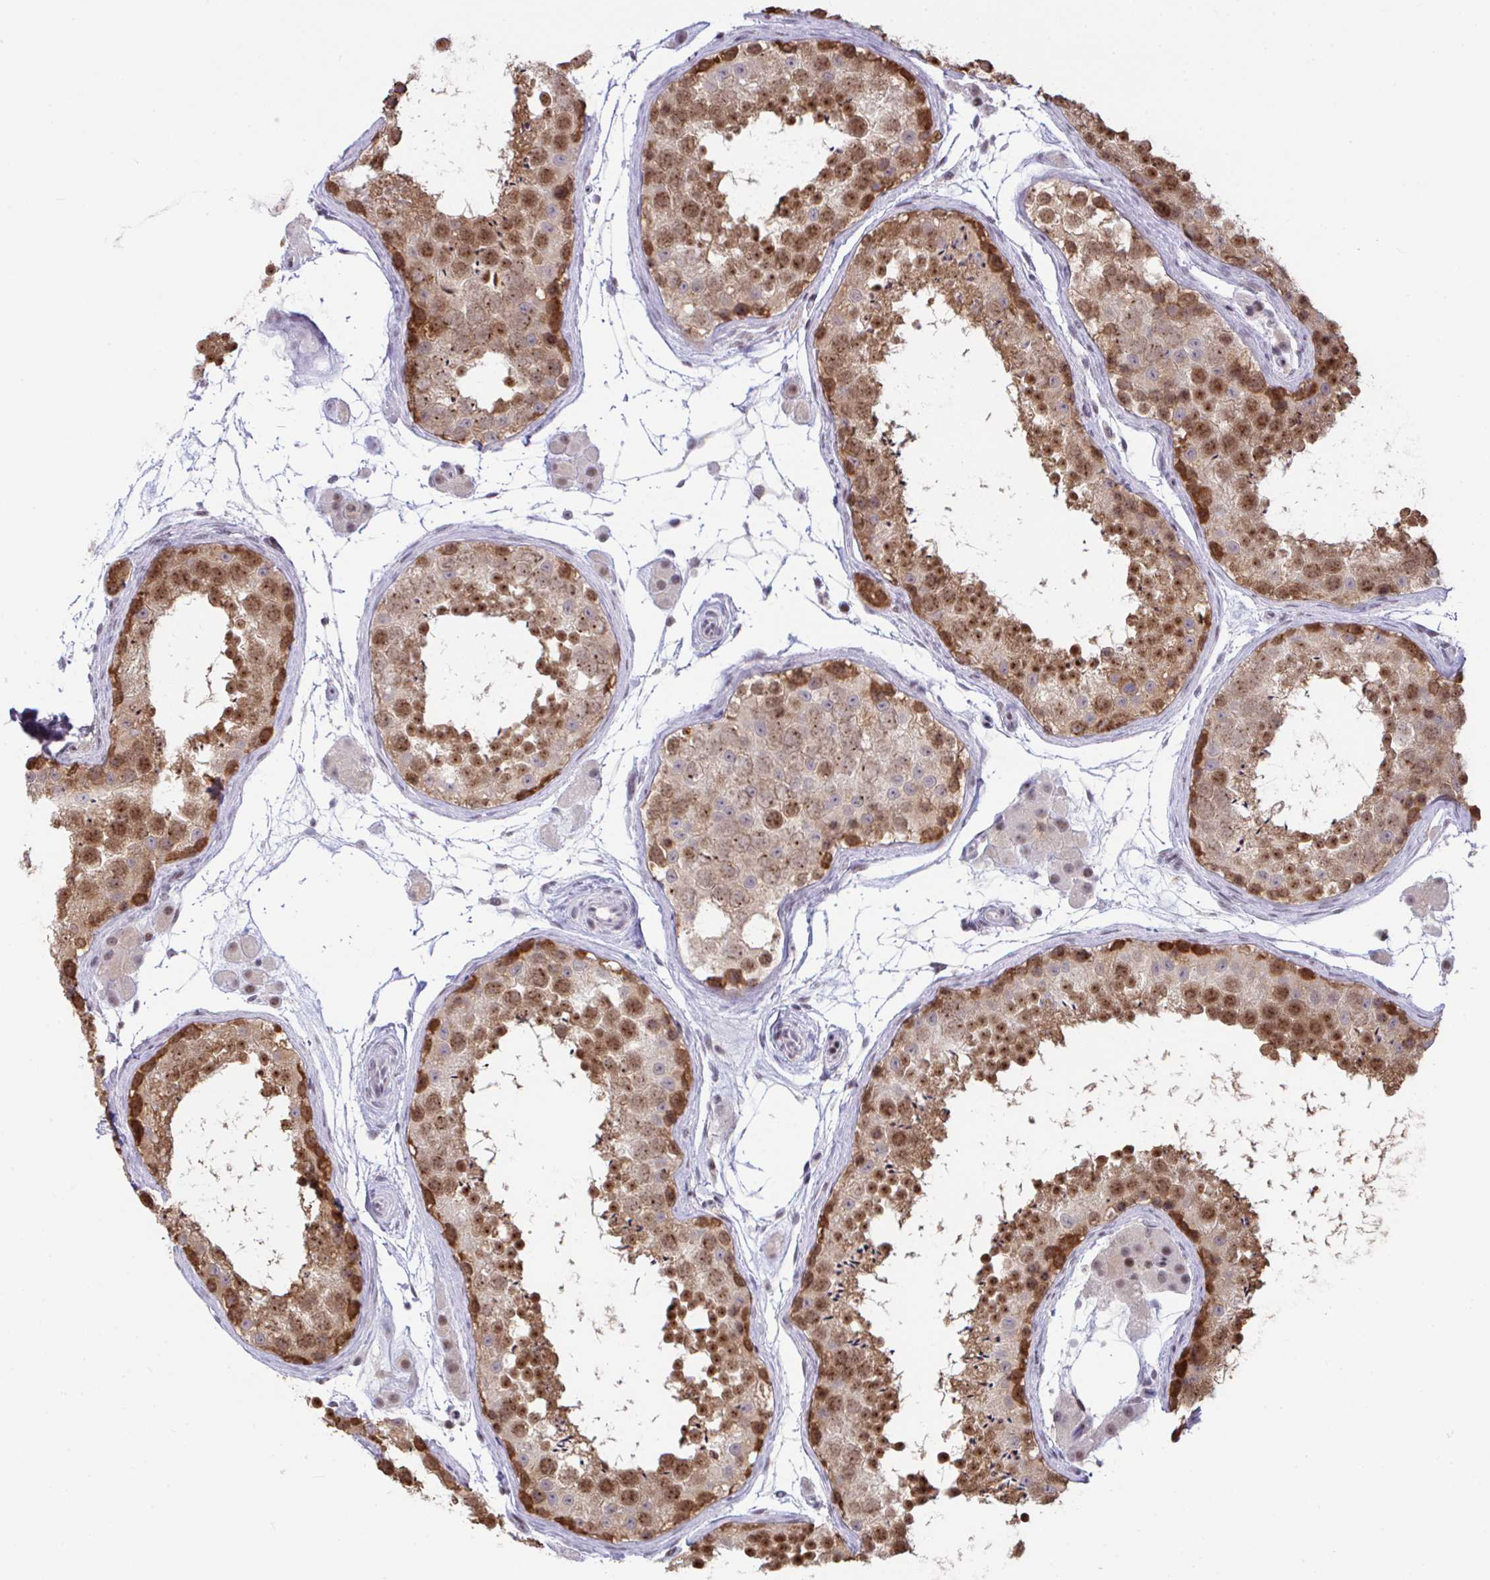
{"staining": {"intensity": "strong", "quantity": ">75%", "location": "nuclear"}, "tissue": "testis", "cell_type": "Cells in seminiferous ducts", "image_type": "normal", "snomed": [{"axis": "morphology", "description": "Normal tissue, NOS"}, {"axis": "topography", "description": "Testis"}], "caption": "DAB immunohistochemical staining of benign human testis reveals strong nuclear protein positivity in approximately >75% of cells in seminiferous ducts.", "gene": "OR6K3", "patient": {"sex": "male", "age": 41}}